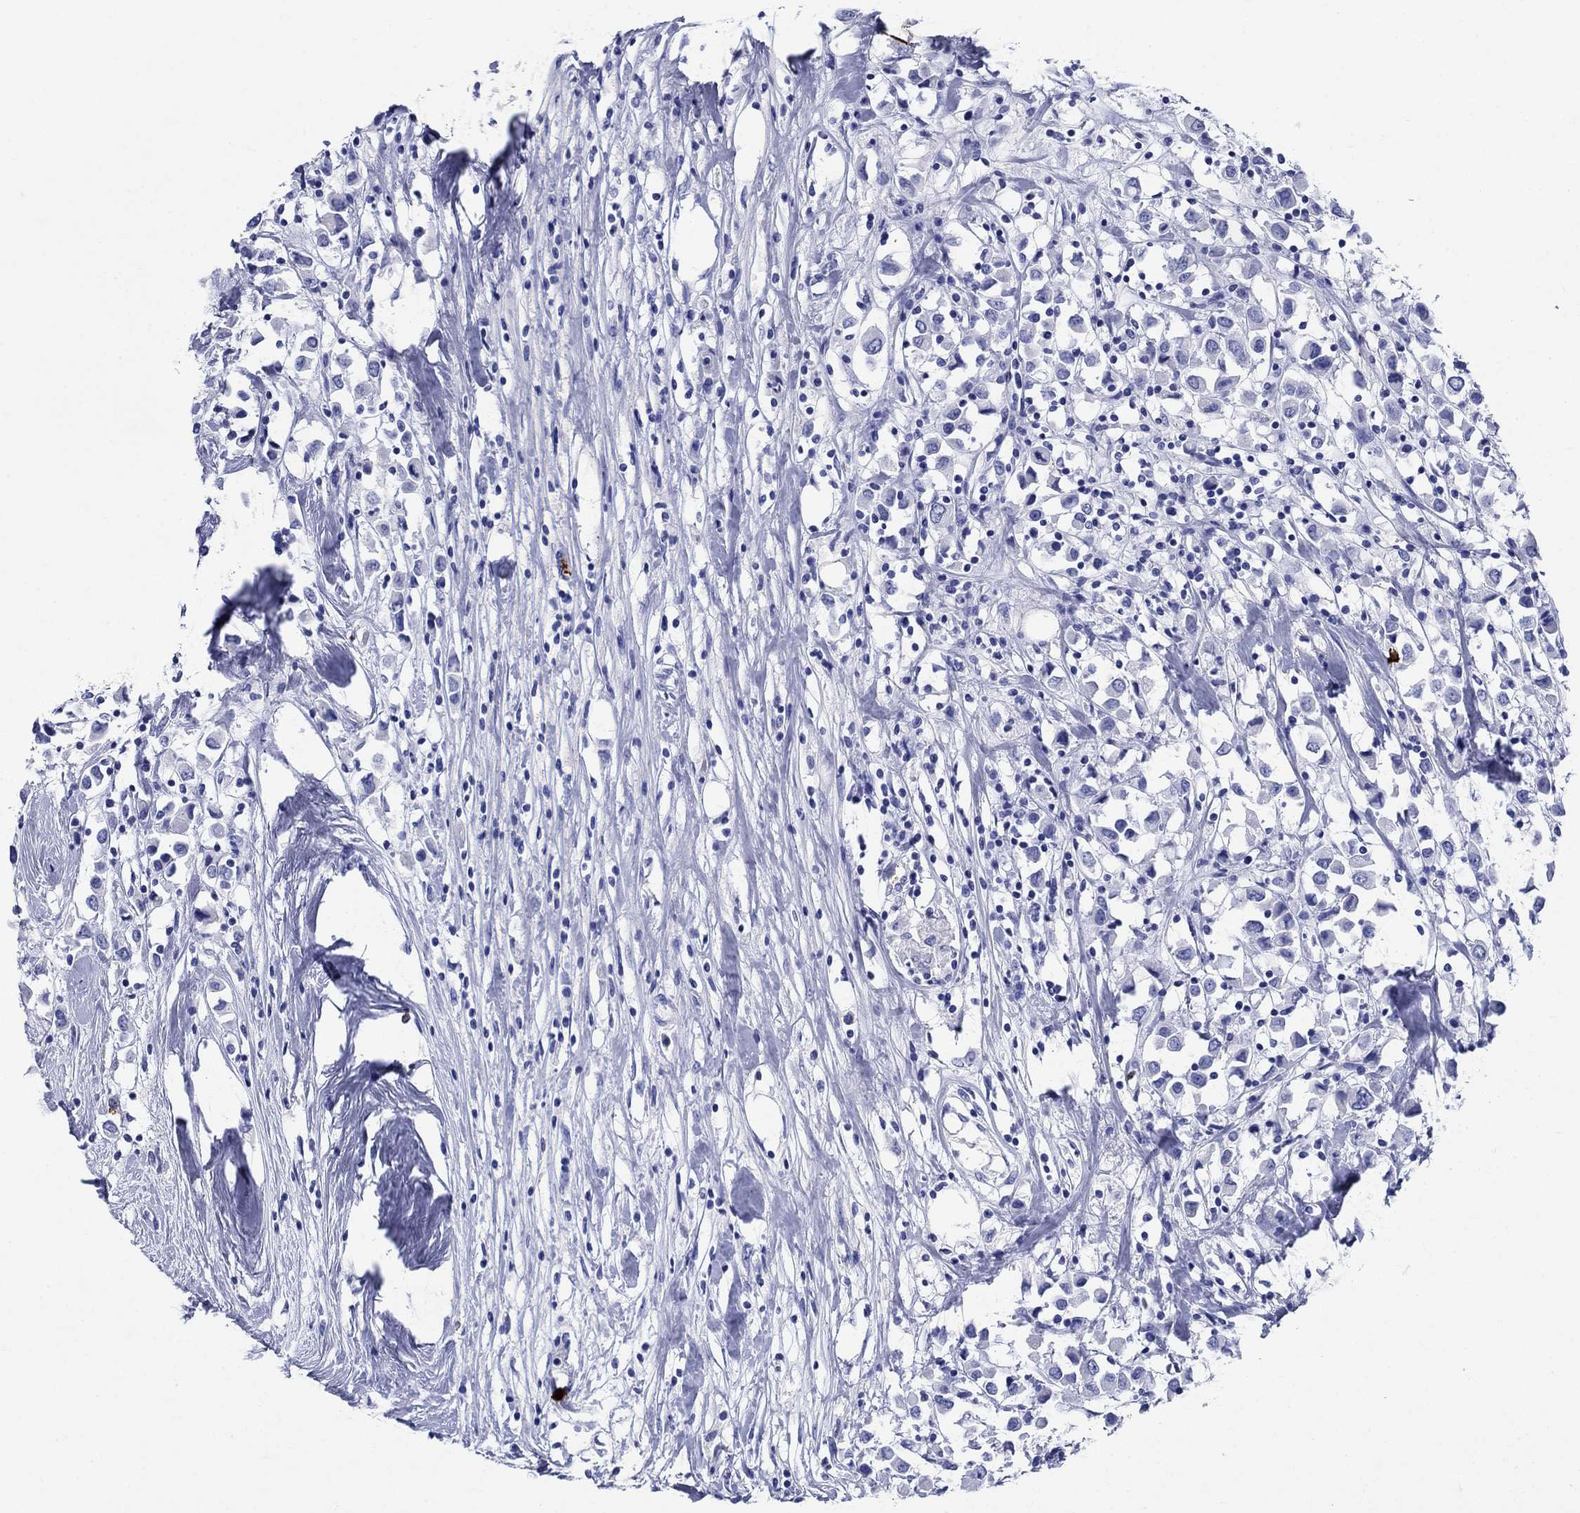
{"staining": {"intensity": "negative", "quantity": "none", "location": "none"}, "tissue": "breast cancer", "cell_type": "Tumor cells", "image_type": "cancer", "snomed": [{"axis": "morphology", "description": "Duct carcinoma"}, {"axis": "topography", "description": "Breast"}], "caption": "This is a histopathology image of immunohistochemistry (IHC) staining of invasive ductal carcinoma (breast), which shows no expression in tumor cells.", "gene": "AZU1", "patient": {"sex": "female", "age": 61}}